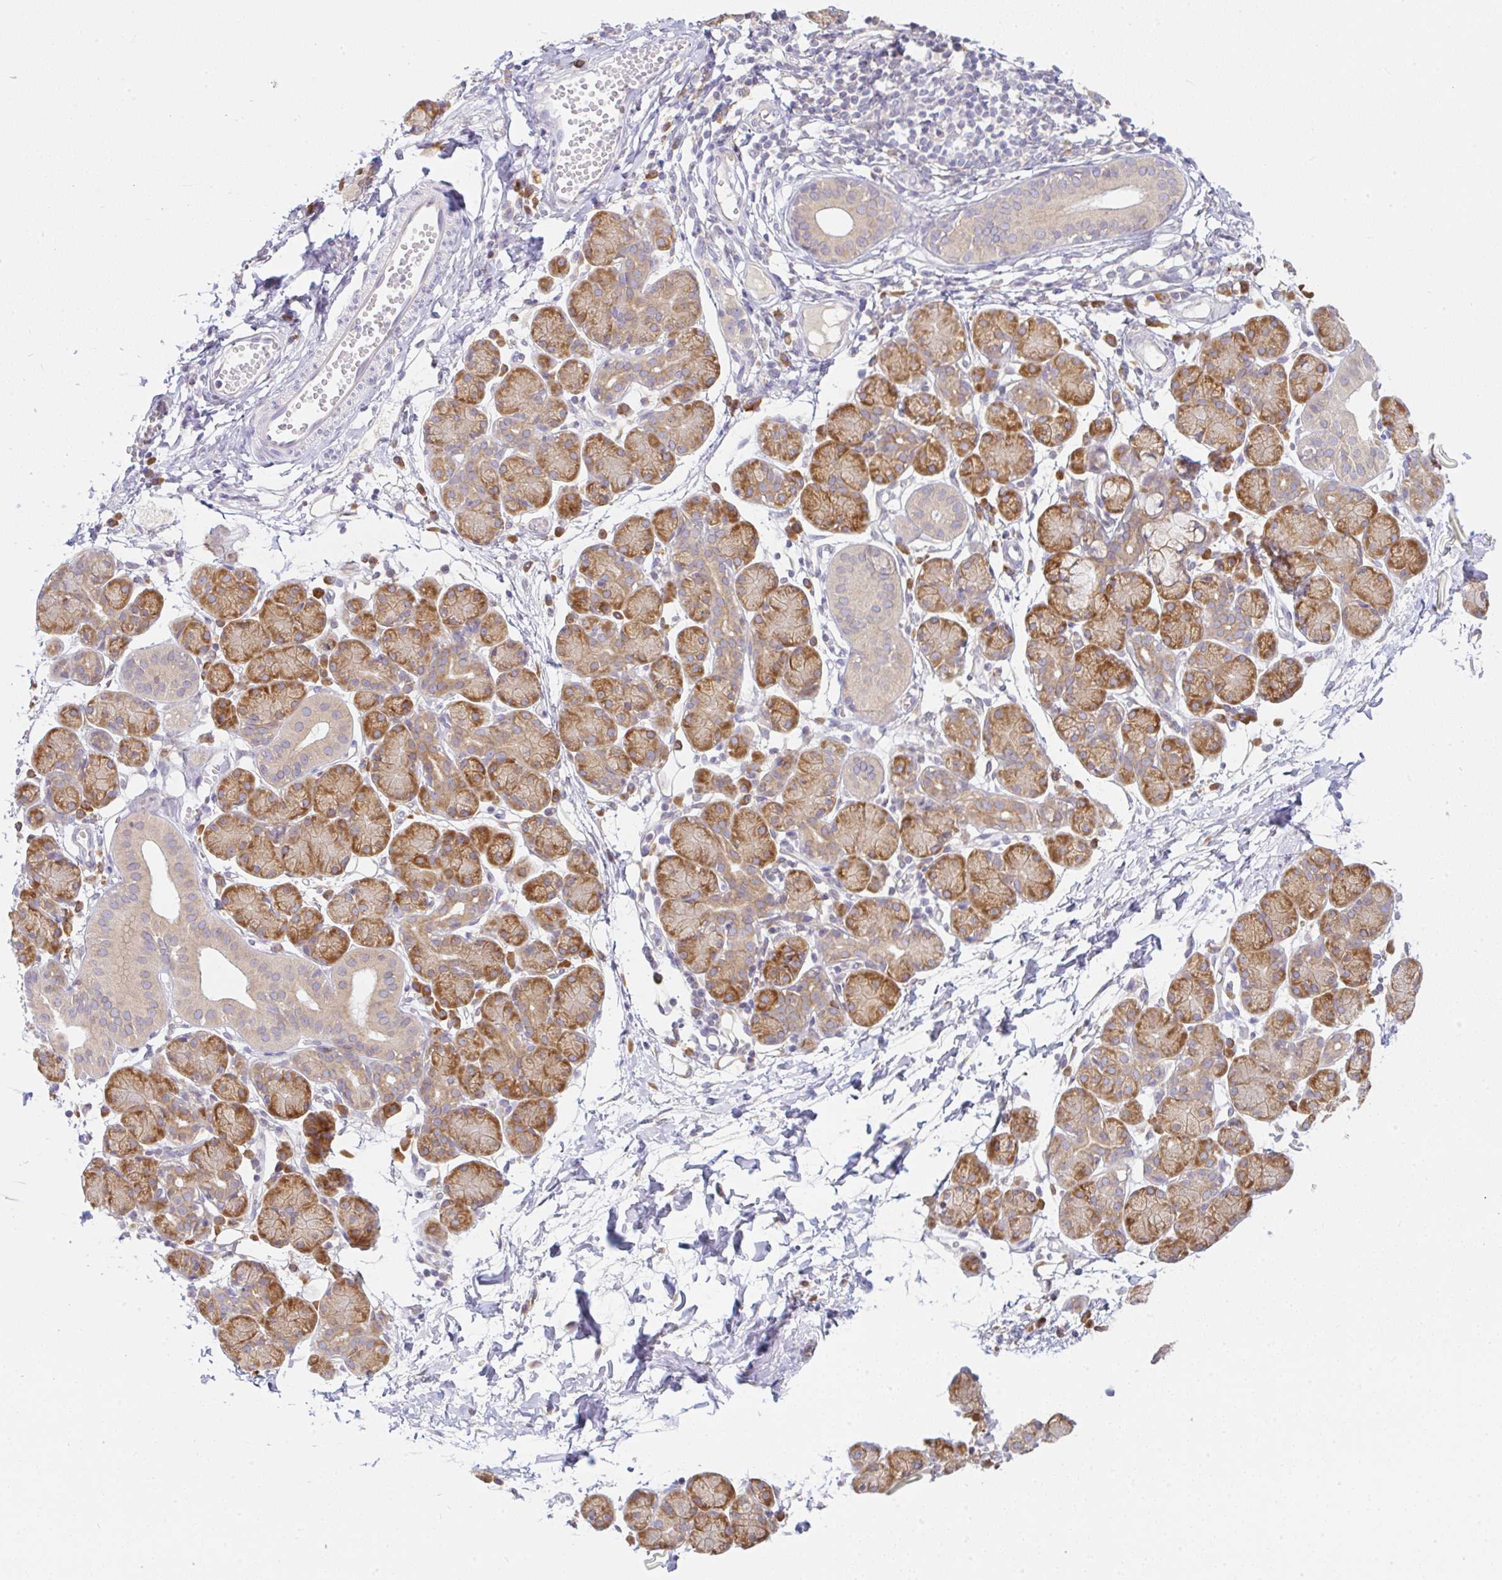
{"staining": {"intensity": "moderate", "quantity": "25%-75%", "location": "cytoplasmic/membranous"}, "tissue": "salivary gland", "cell_type": "Glandular cells", "image_type": "normal", "snomed": [{"axis": "morphology", "description": "Normal tissue, NOS"}, {"axis": "morphology", "description": "Inflammation, NOS"}, {"axis": "topography", "description": "Lymph node"}, {"axis": "topography", "description": "Salivary gland"}], "caption": "Immunohistochemistry (IHC) image of benign salivary gland: salivary gland stained using immunohistochemistry (IHC) displays medium levels of moderate protein expression localized specifically in the cytoplasmic/membranous of glandular cells, appearing as a cytoplasmic/membranous brown color.", "gene": "DERL2", "patient": {"sex": "male", "age": 3}}